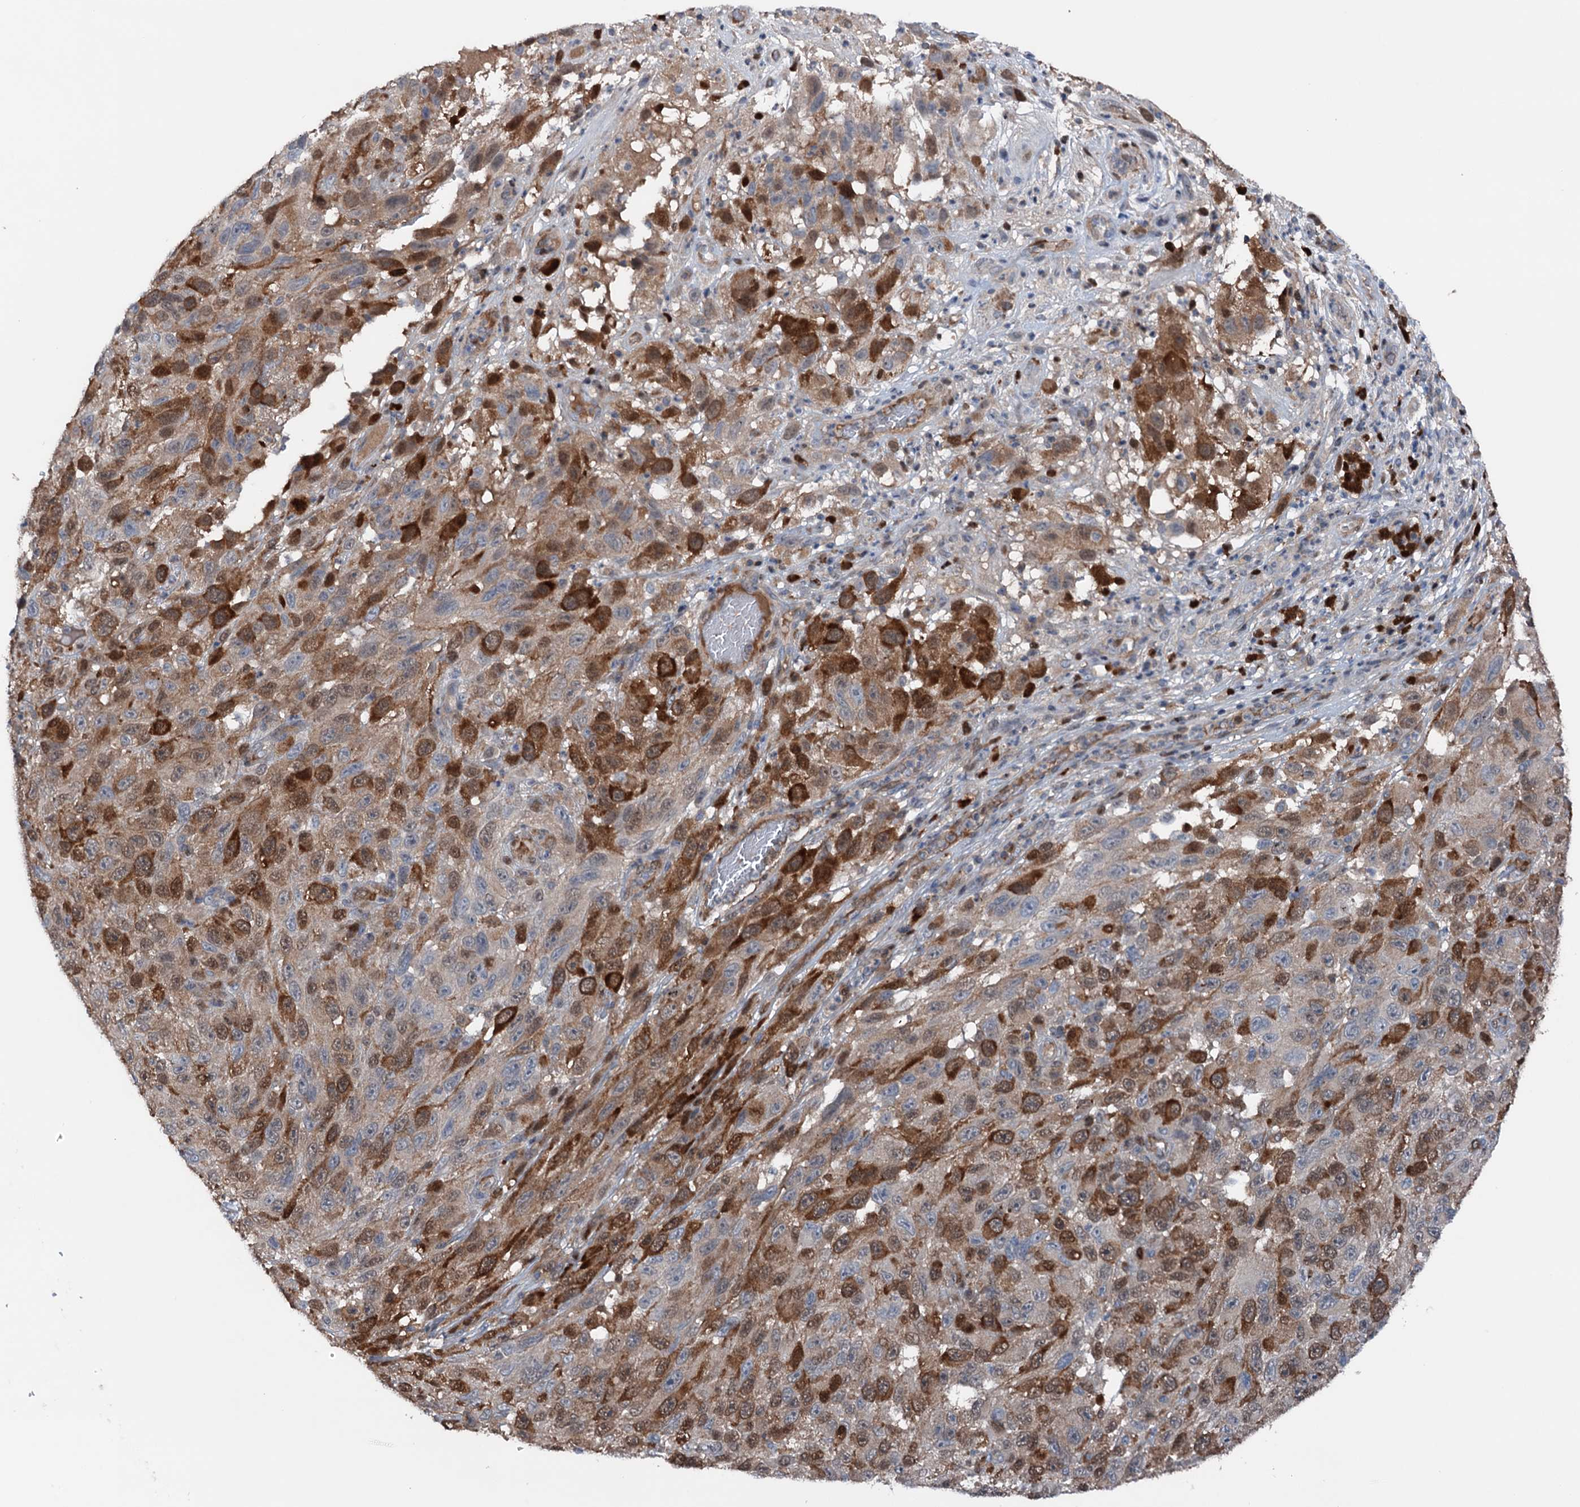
{"staining": {"intensity": "moderate", "quantity": "25%-75%", "location": "cytoplasmic/membranous,nuclear"}, "tissue": "melanoma", "cell_type": "Tumor cells", "image_type": "cancer", "snomed": [{"axis": "morphology", "description": "Malignant melanoma, NOS"}, {"axis": "topography", "description": "Skin"}], "caption": "Malignant melanoma tissue reveals moderate cytoplasmic/membranous and nuclear expression in about 25%-75% of tumor cells, visualized by immunohistochemistry. The staining was performed using DAB to visualize the protein expression in brown, while the nuclei were stained in blue with hematoxylin (Magnification: 20x).", "gene": "NCAPD2", "patient": {"sex": "female", "age": 96}}